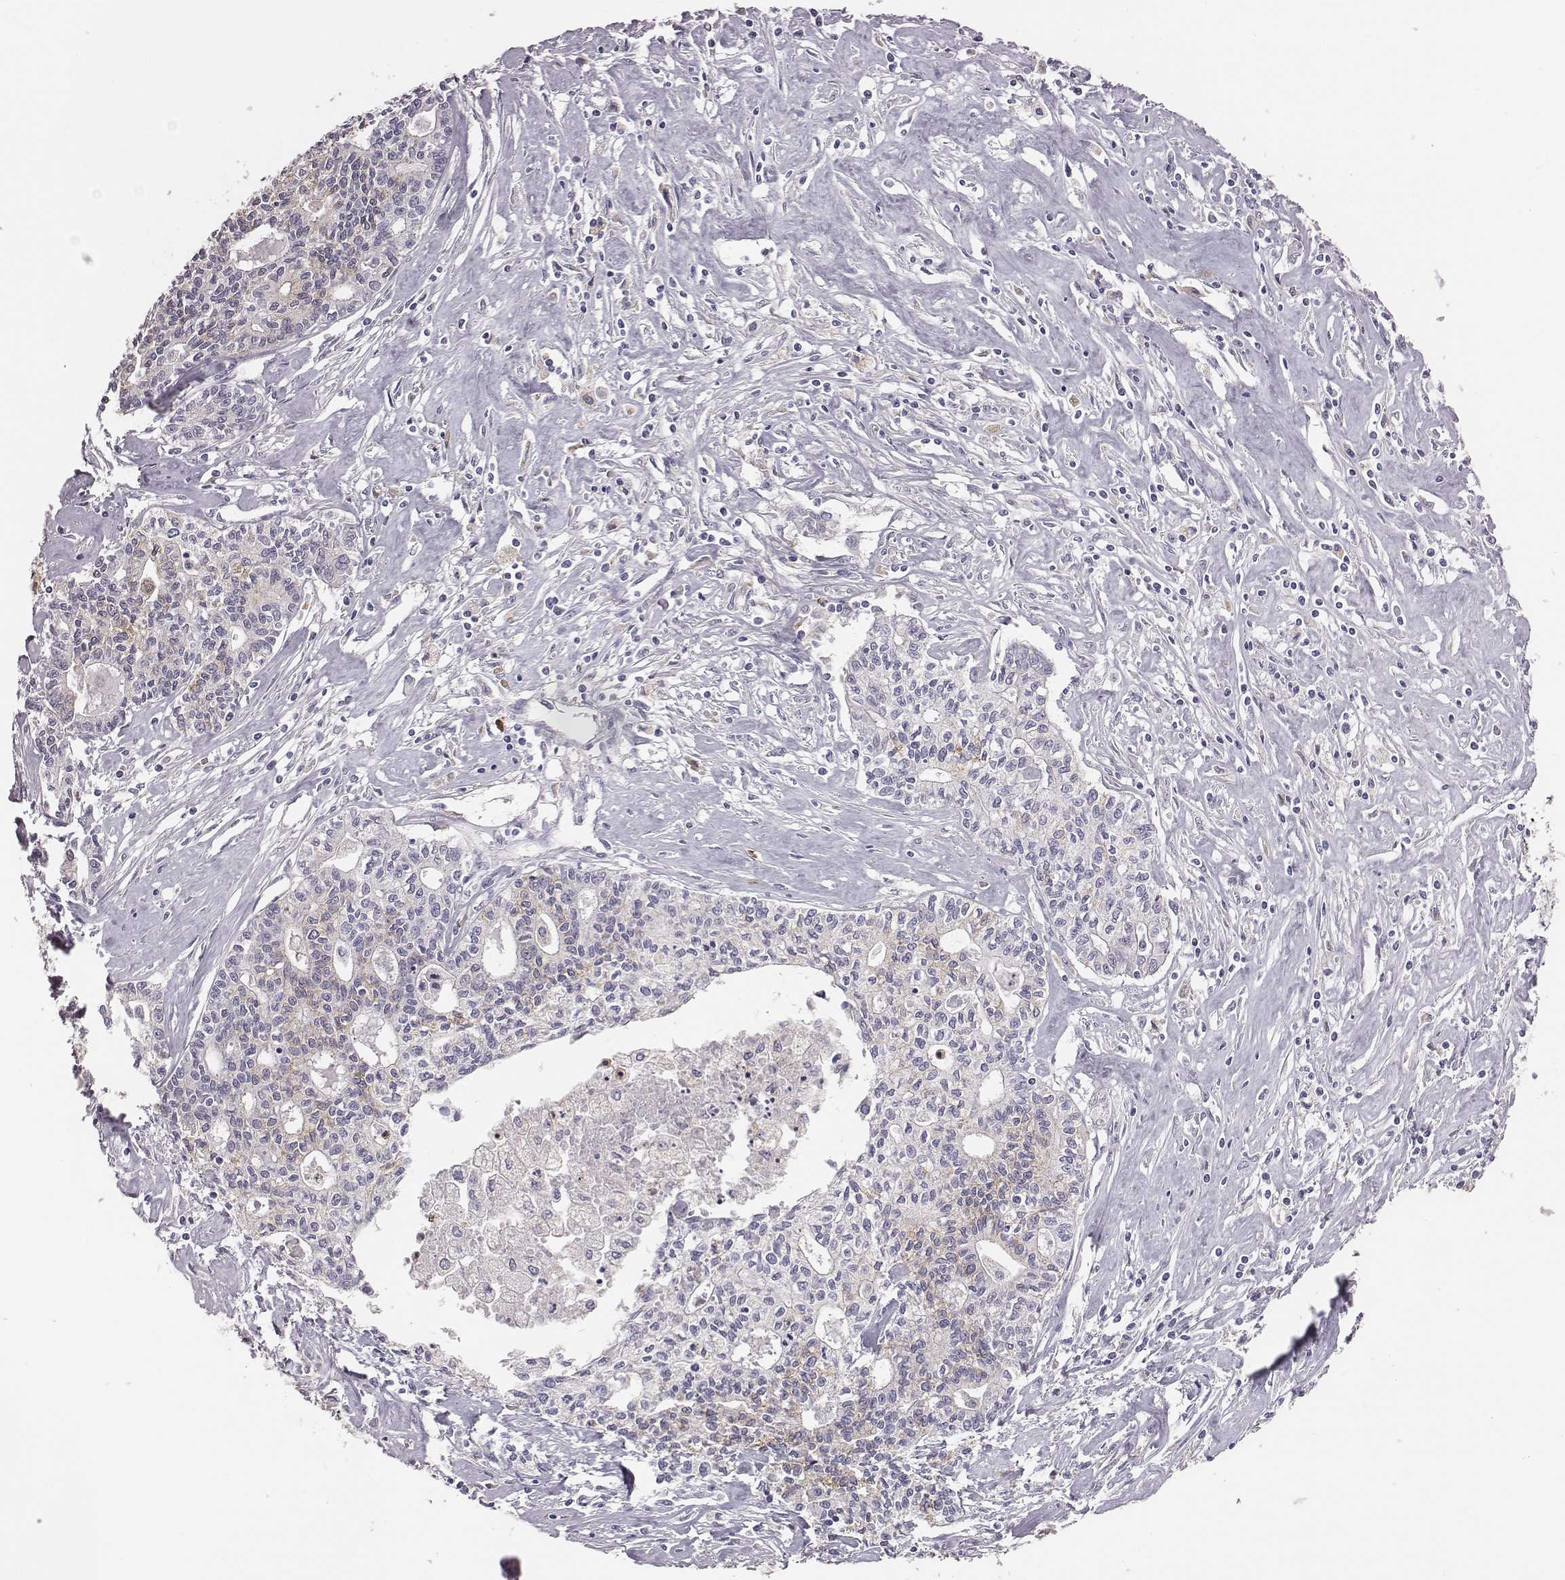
{"staining": {"intensity": "negative", "quantity": "none", "location": "none"}, "tissue": "liver cancer", "cell_type": "Tumor cells", "image_type": "cancer", "snomed": [{"axis": "morphology", "description": "Cholangiocarcinoma"}, {"axis": "topography", "description": "Liver"}], "caption": "Photomicrograph shows no significant protein staining in tumor cells of liver cancer.", "gene": "KMO", "patient": {"sex": "female", "age": 61}}